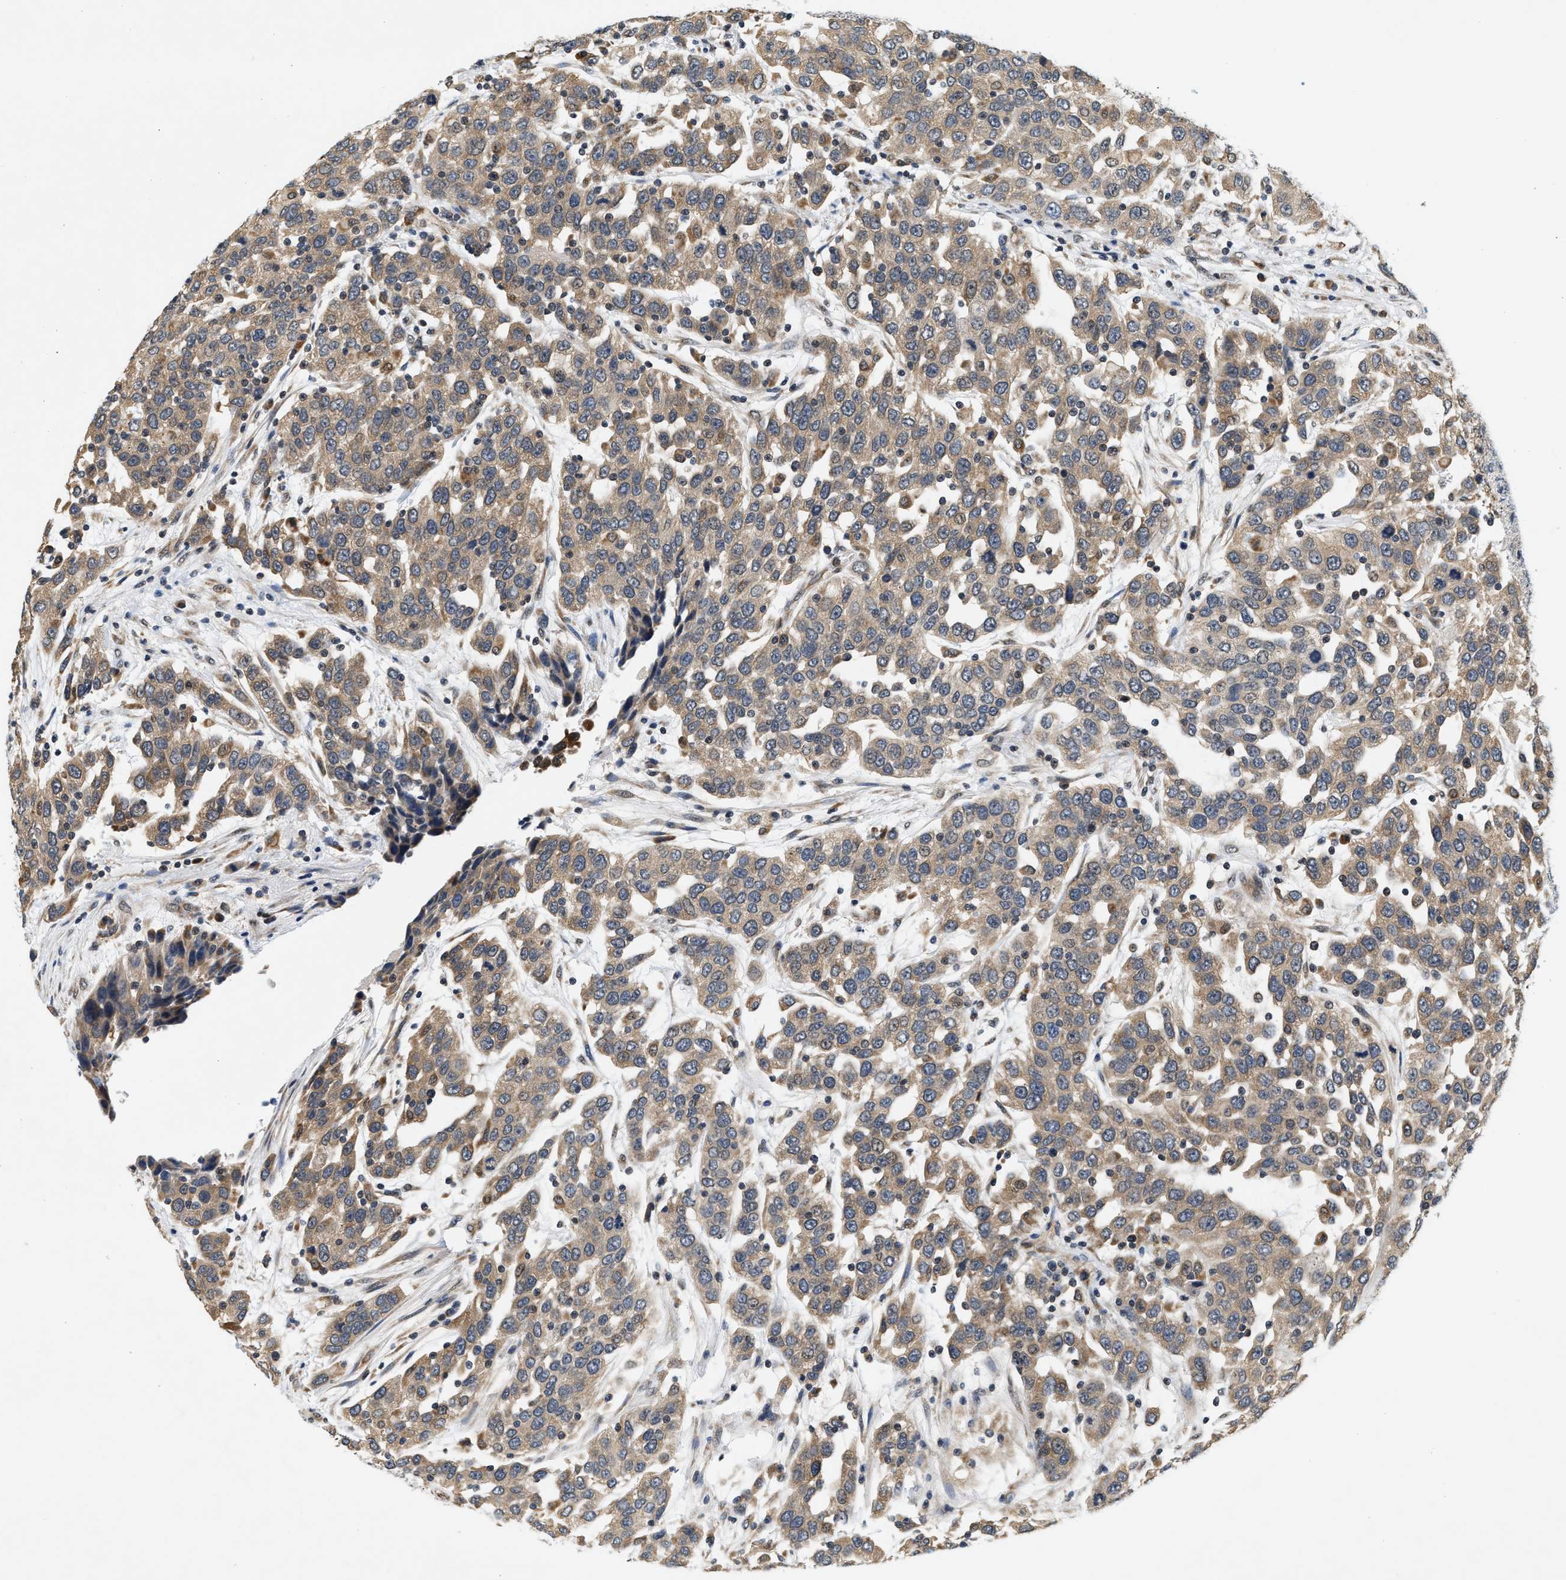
{"staining": {"intensity": "weak", "quantity": ">75%", "location": "cytoplasmic/membranous"}, "tissue": "urothelial cancer", "cell_type": "Tumor cells", "image_type": "cancer", "snomed": [{"axis": "morphology", "description": "Urothelial carcinoma, High grade"}, {"axis": "topography", "description": "Urinary bladder"}], "caption": "DAB immunohistochemical staining of human high-grade urothelial carcinoma reveals weak cytoplasmic/membranous protein positivity in about >75% of tumor cells.", "gene": "GIGYF1", "patient": {"sex": "female", "age": 80}}